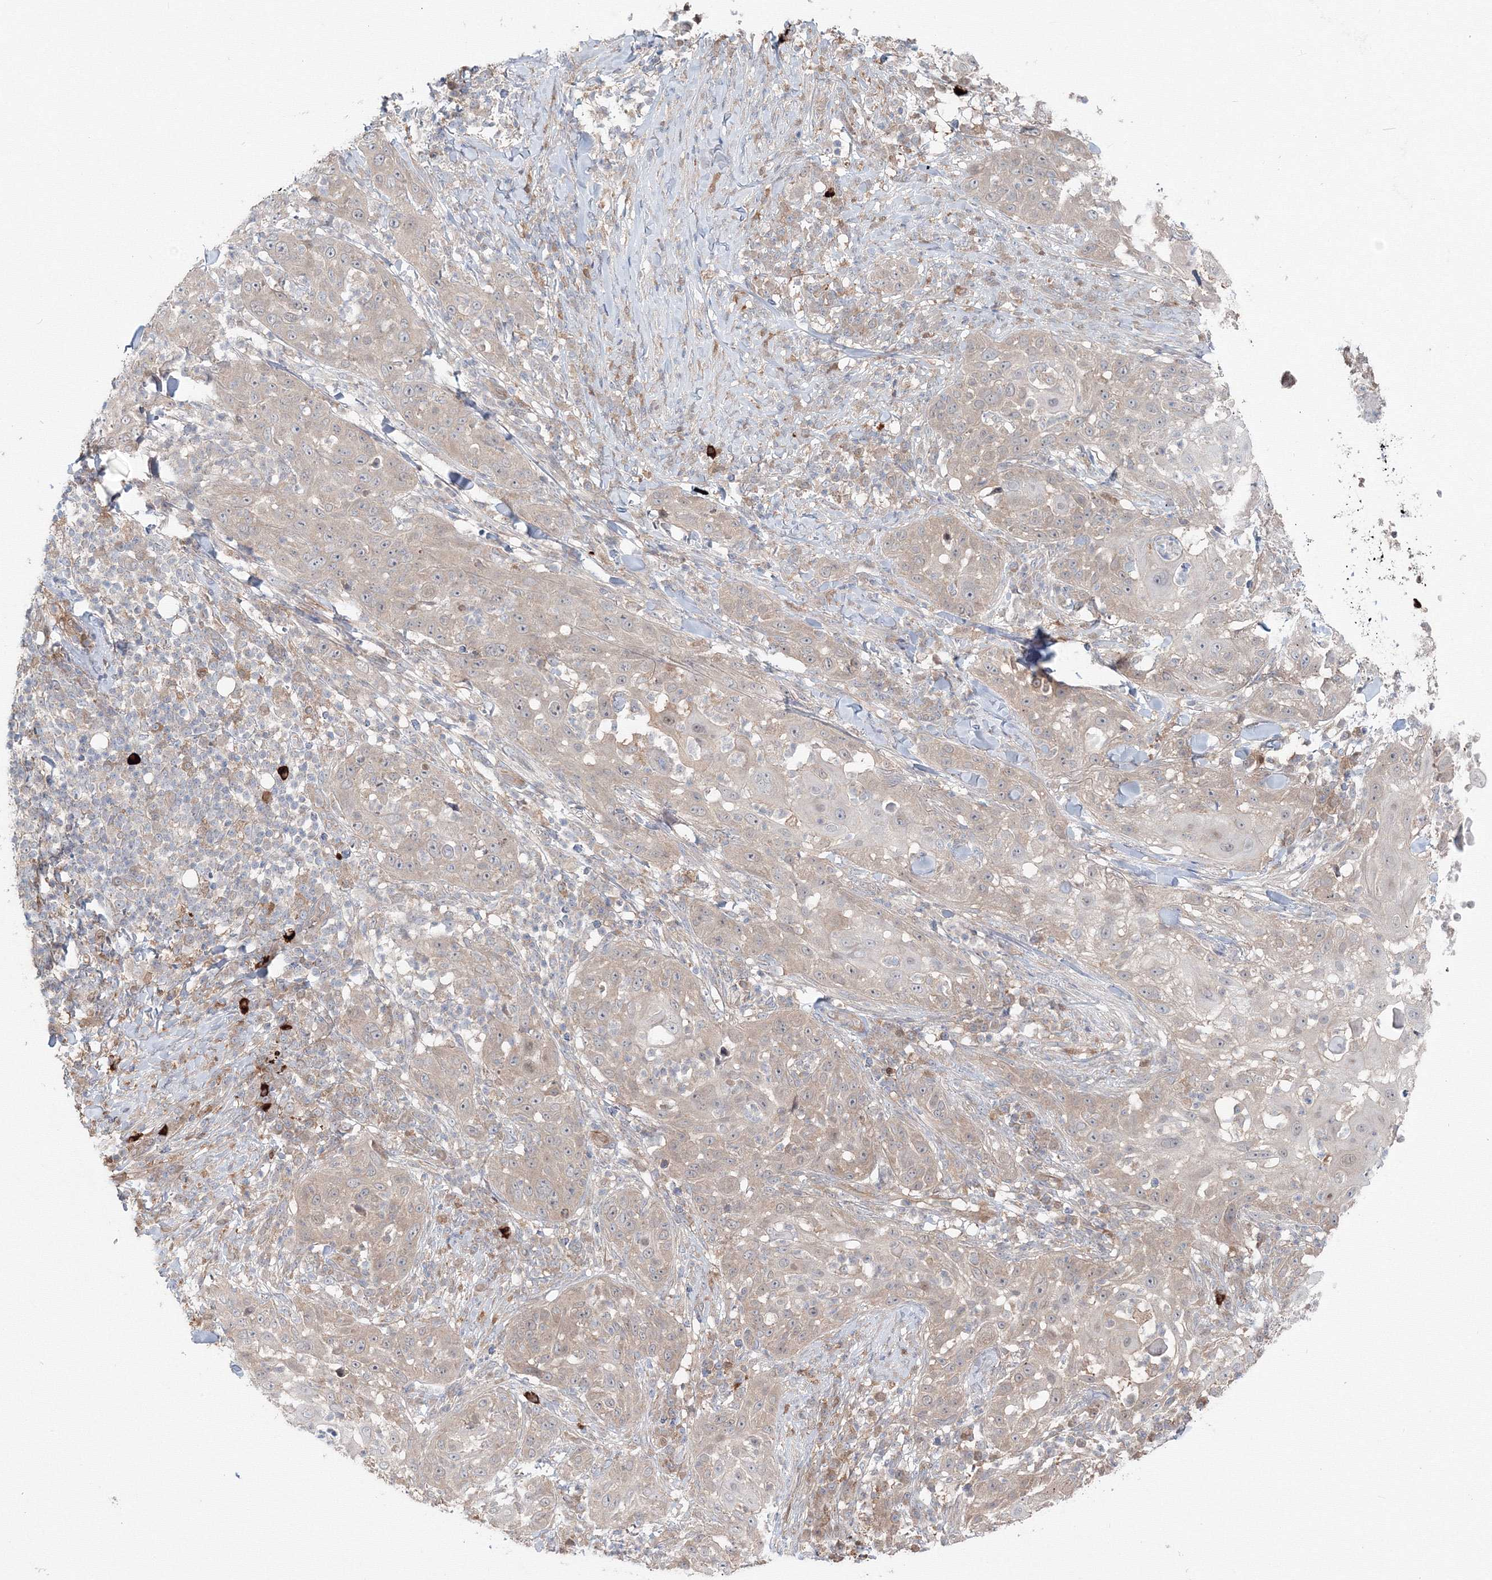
{"staining": {"intensity": "weak", "quantity": "<25%", "location": "cytoplasmic/membranous"}, "tissue": "skin cancer", "cell_type": "Tumor cells", "image_type": "cancer", "snomed": [{"axis": "morphology", "description": "Squamous cell carcinoma, NOS"}, {"axis": "topography", "description": "Skin"}], "caption": "Tumor cells are negative for protein expression in human skin cancer.", "gene": "MKRN2", "patient": {"sex": "female", "age": 44}}